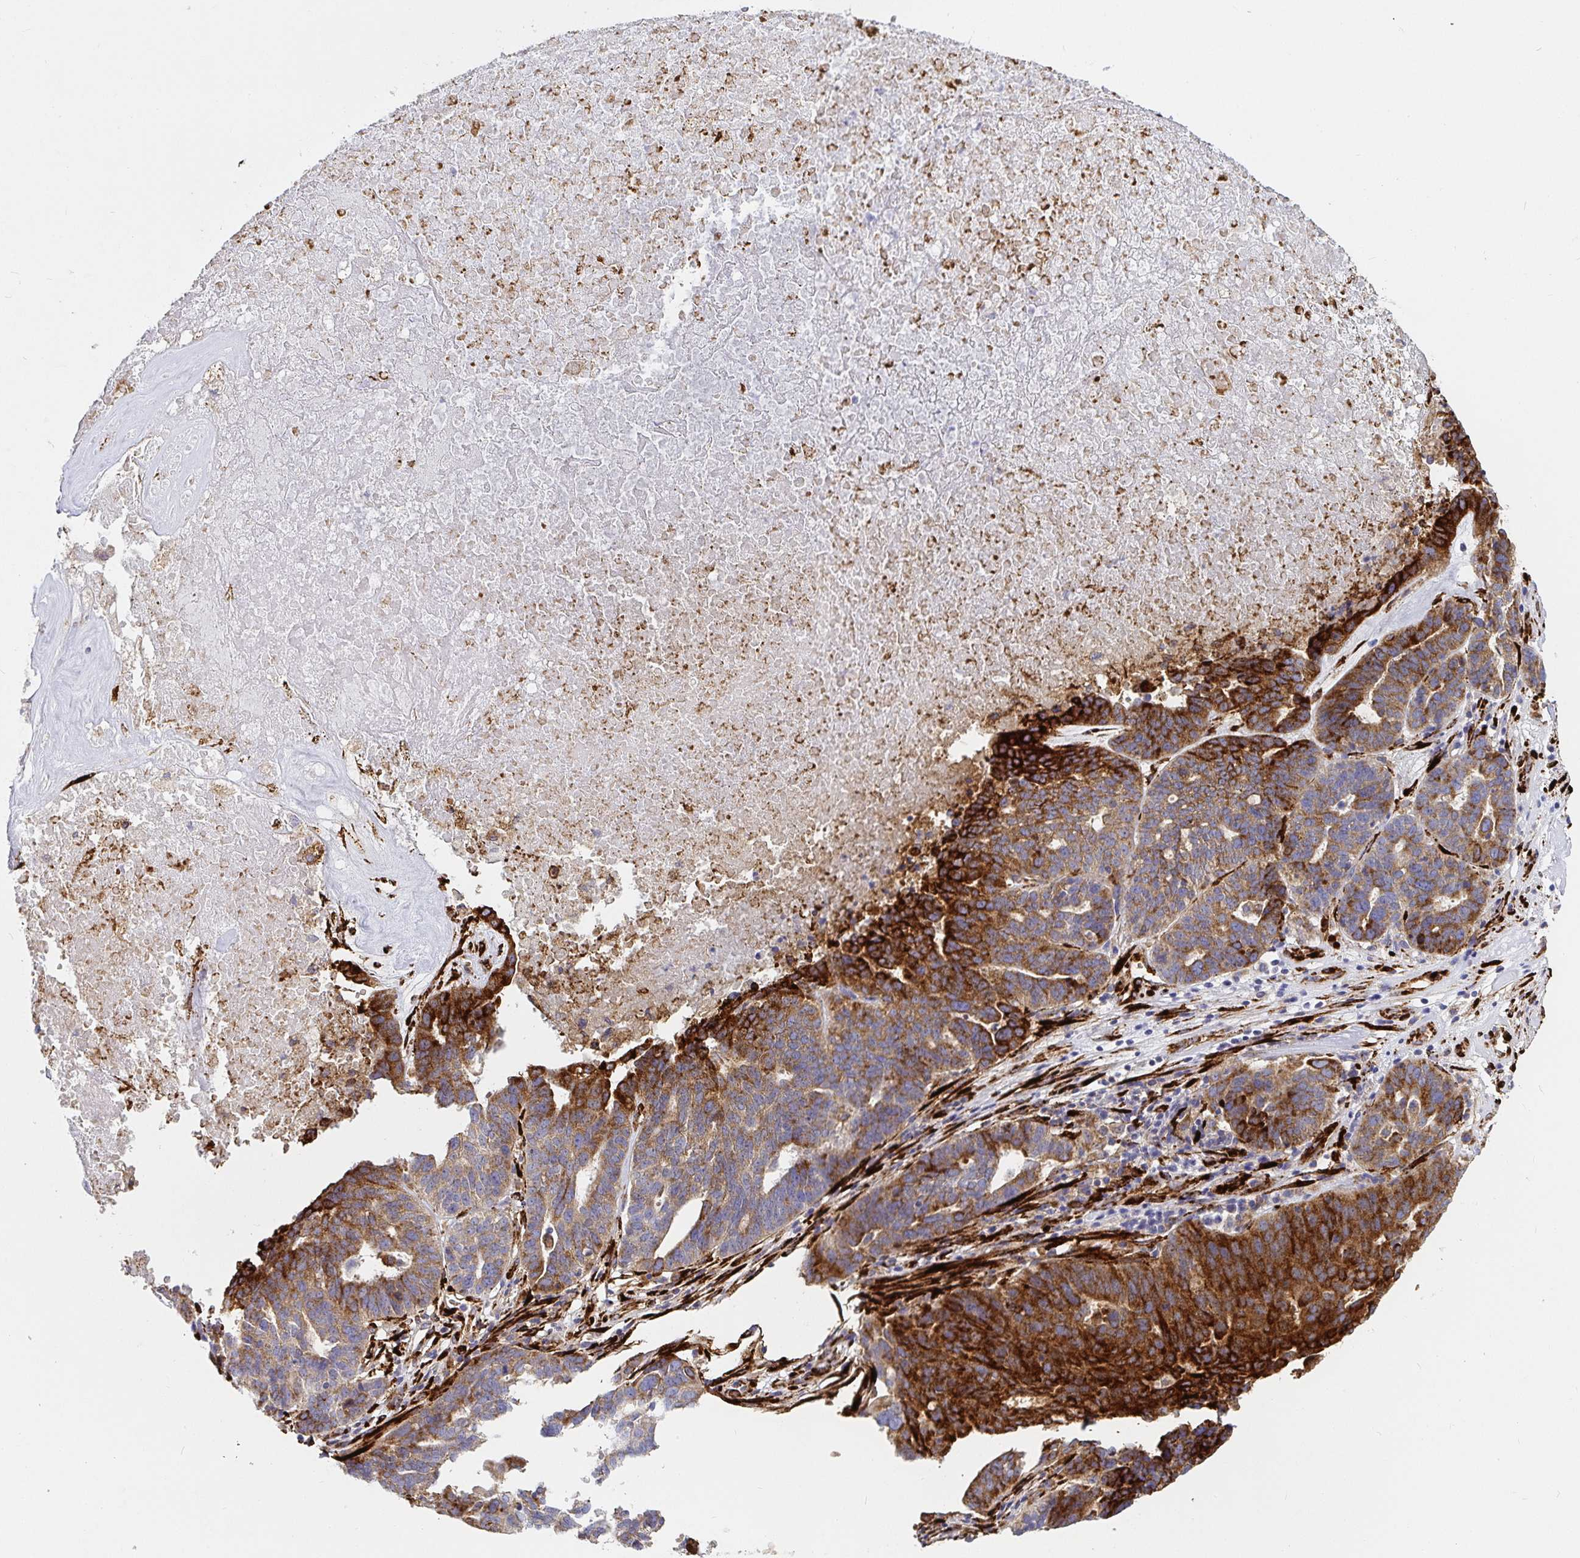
{"staining": {"intensity": "strong", "quantity": "25%-75%", "location": "cytoplasmic/membranous"}, "tissue": "ovarian cancer", "cell_type": "Tumor cells", "image_type": "cancer", "snomed": [{"axis": "morphology", "description": "Cystadenocarcinoma, serous, NOS"}, {"axis": "topography", "description": "Ovary"}], "caption": "Strong cytoplasmic/membranous protein staining is identified in about 25%-75% of tumor cells in ovarian serous cystadenocarcinoma. The protein of interest is stained brown, and the nuclei are stained in blue (DAB (3,3'-diaminobenzidine) IHC with brightfield microscopy, high magnification).", "gene": "P4HA2", "patient": {"sex": "female", "age": 59}}